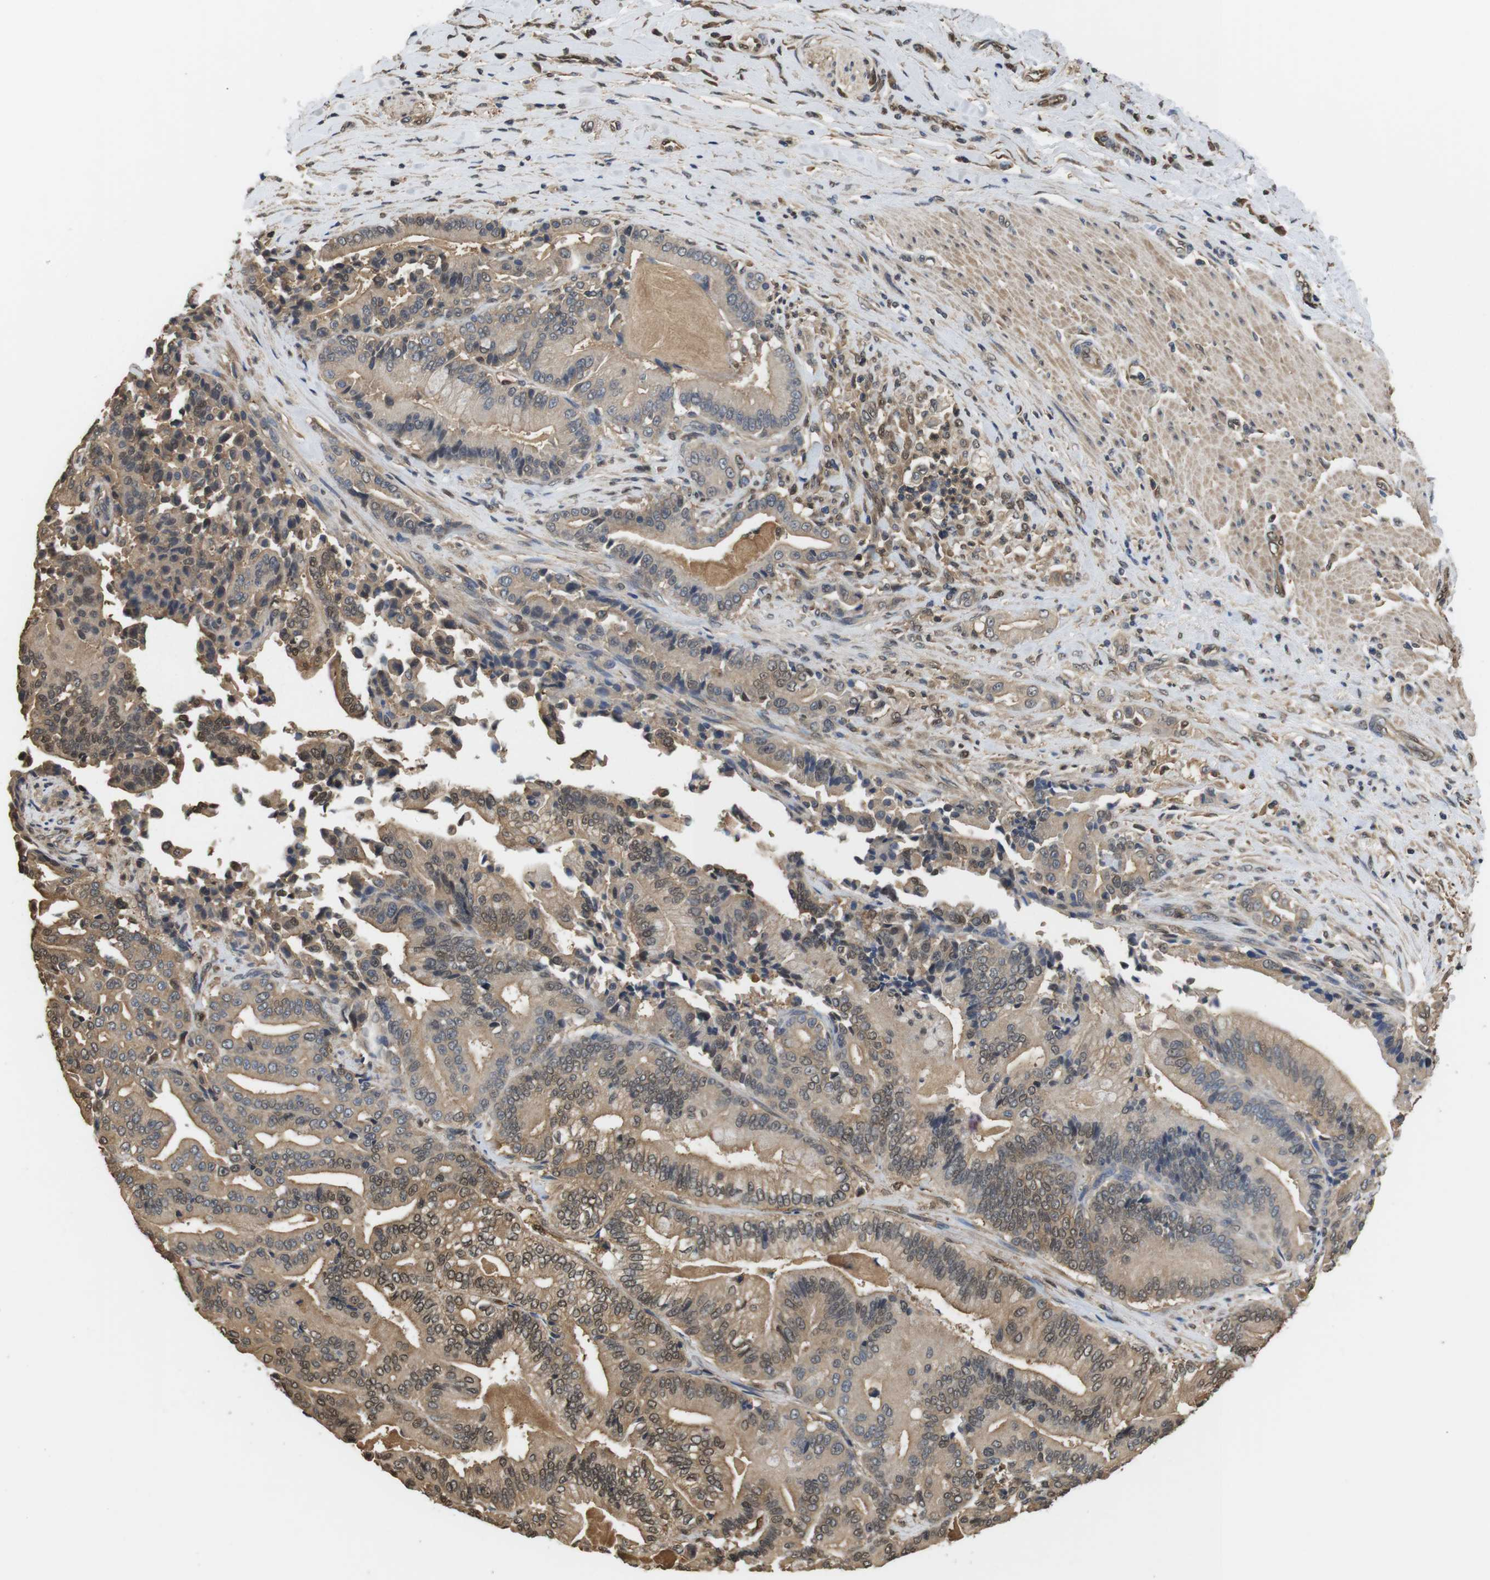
{"staining": {"intensity": "weak", "quantity": ">75%", "location": "cytoplasmic/membranous,nuclear"}, "tissue": "pancreatic cancer", "cell_type": "Tumor cells", "image_type": "cancer", "snomed": [{"axis": "morphology", "description": "Normal tissue, NOS"}, {"axis": "morphology", "description": "Adenocarcinoma, NOS"}, {"axis": "topography", "description": "Pancreas"}], "caption": "Immunohistochemistry (IHC) histopathology image of neoplastic tissue: pancreatic cancer stained using immunohistochemistry reveals low levels of weak protein expression localized specifically in the cytoplasmic/membranous and nuclear of tumor cells, appearing as a cytoplasmic/membranous and nuclear brown color.", "gene": "LDHA", "patient": {"sex": "male", "age": 63}}